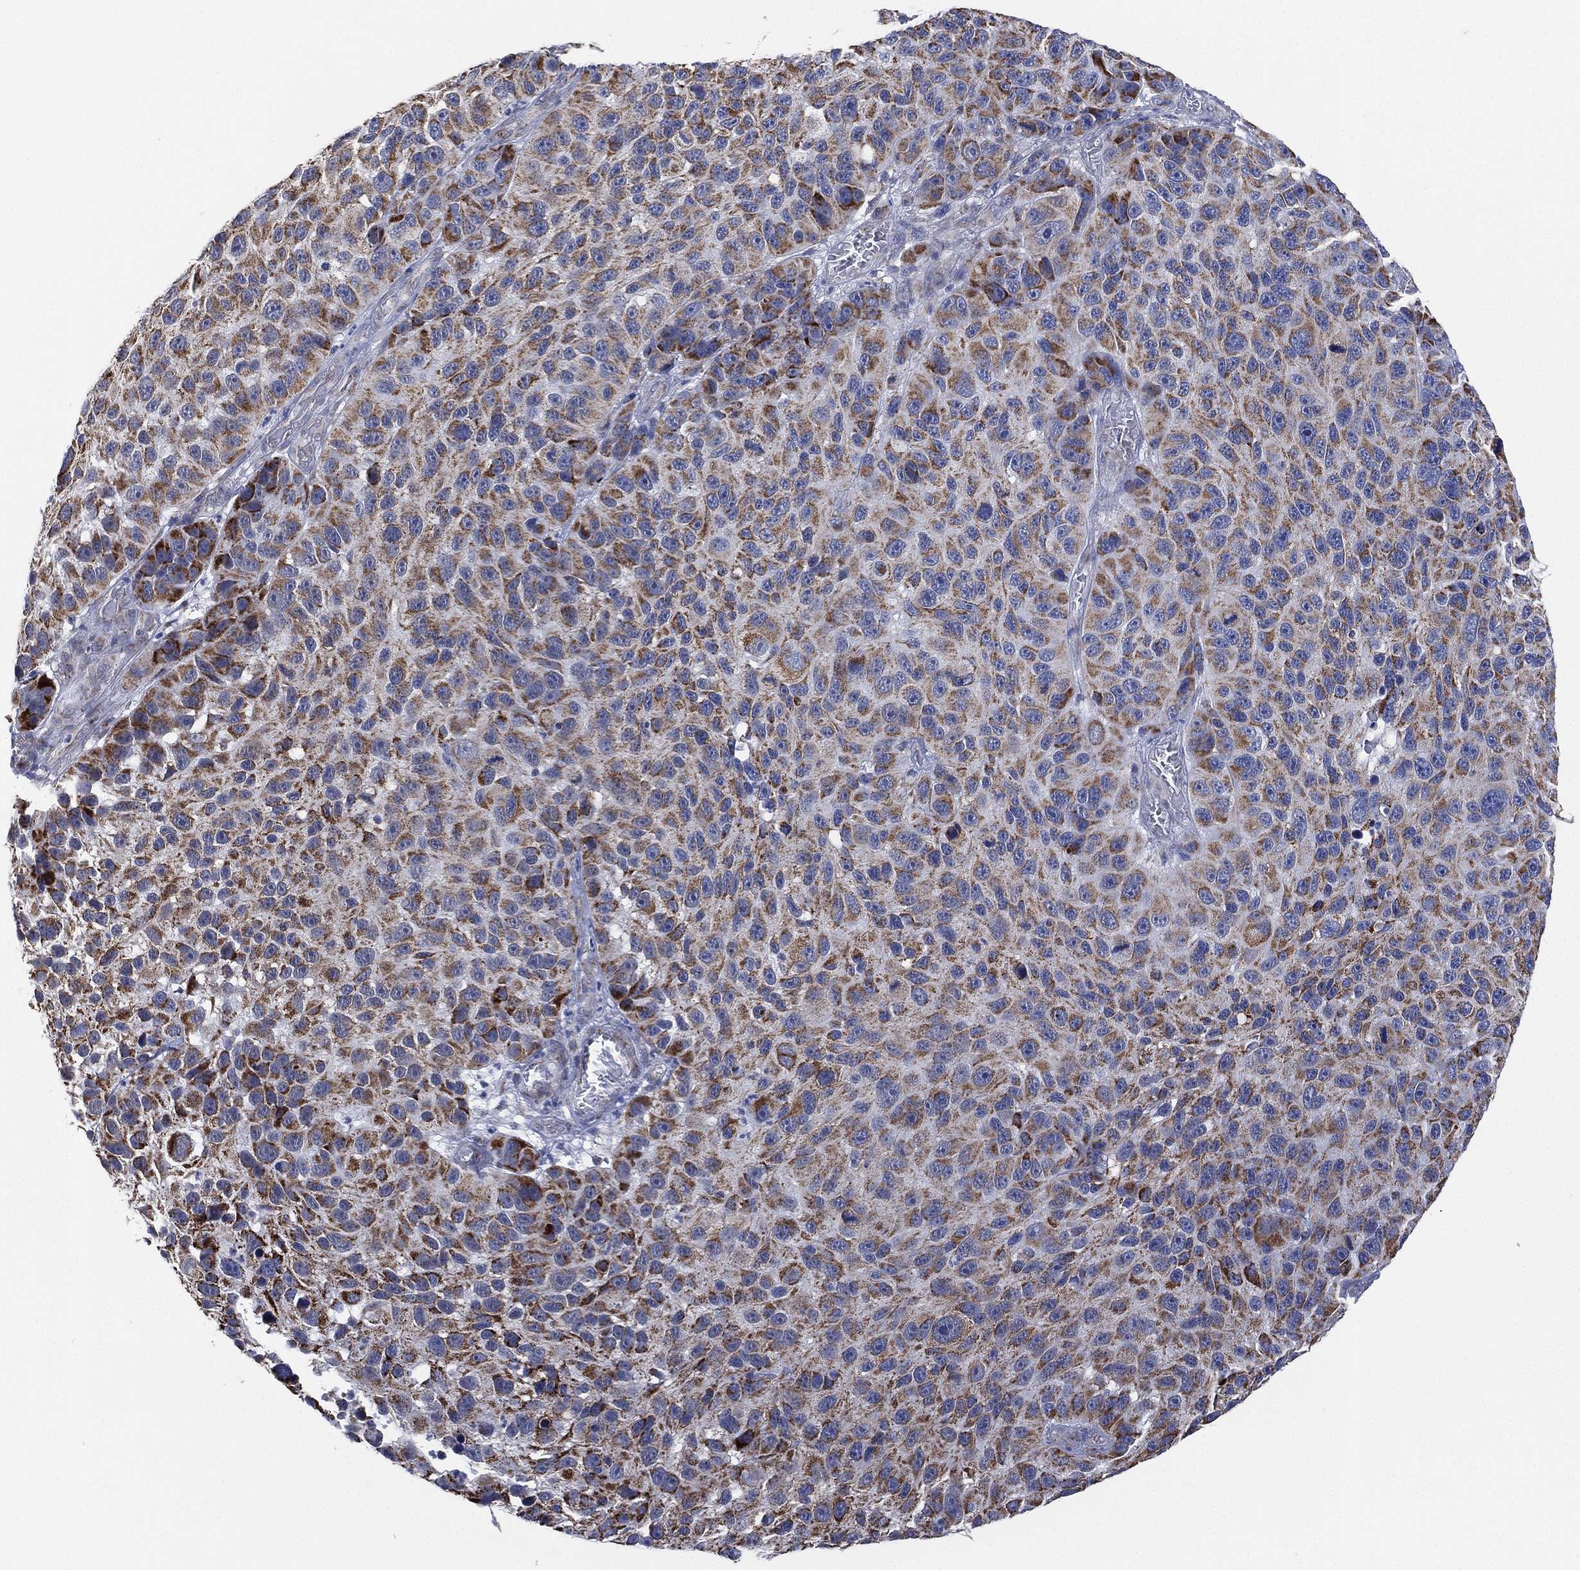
{"staining": {"intensity": "strong", "quantity": "25%-75%", "location": "cytoplasmic/membranous"}, "tissue": "melanoma", "cell_type": "Tumor cells", "image_type": "cancer", "snomed": [{"axis": "morphology", "description": "Malignant melanoma, NOS"}, {"axis": "topography", "description": "Skin"}], "caption": "Immunohistochemical staining of human melanoma reveals high levels of strong cytoplasmic/membranous protein expression in about 25%-75% of tumor cells. (IHC, brightfield microscopy, high magnification).", "gene": "INA", "patient": {"sex": "male", "age": 53}}